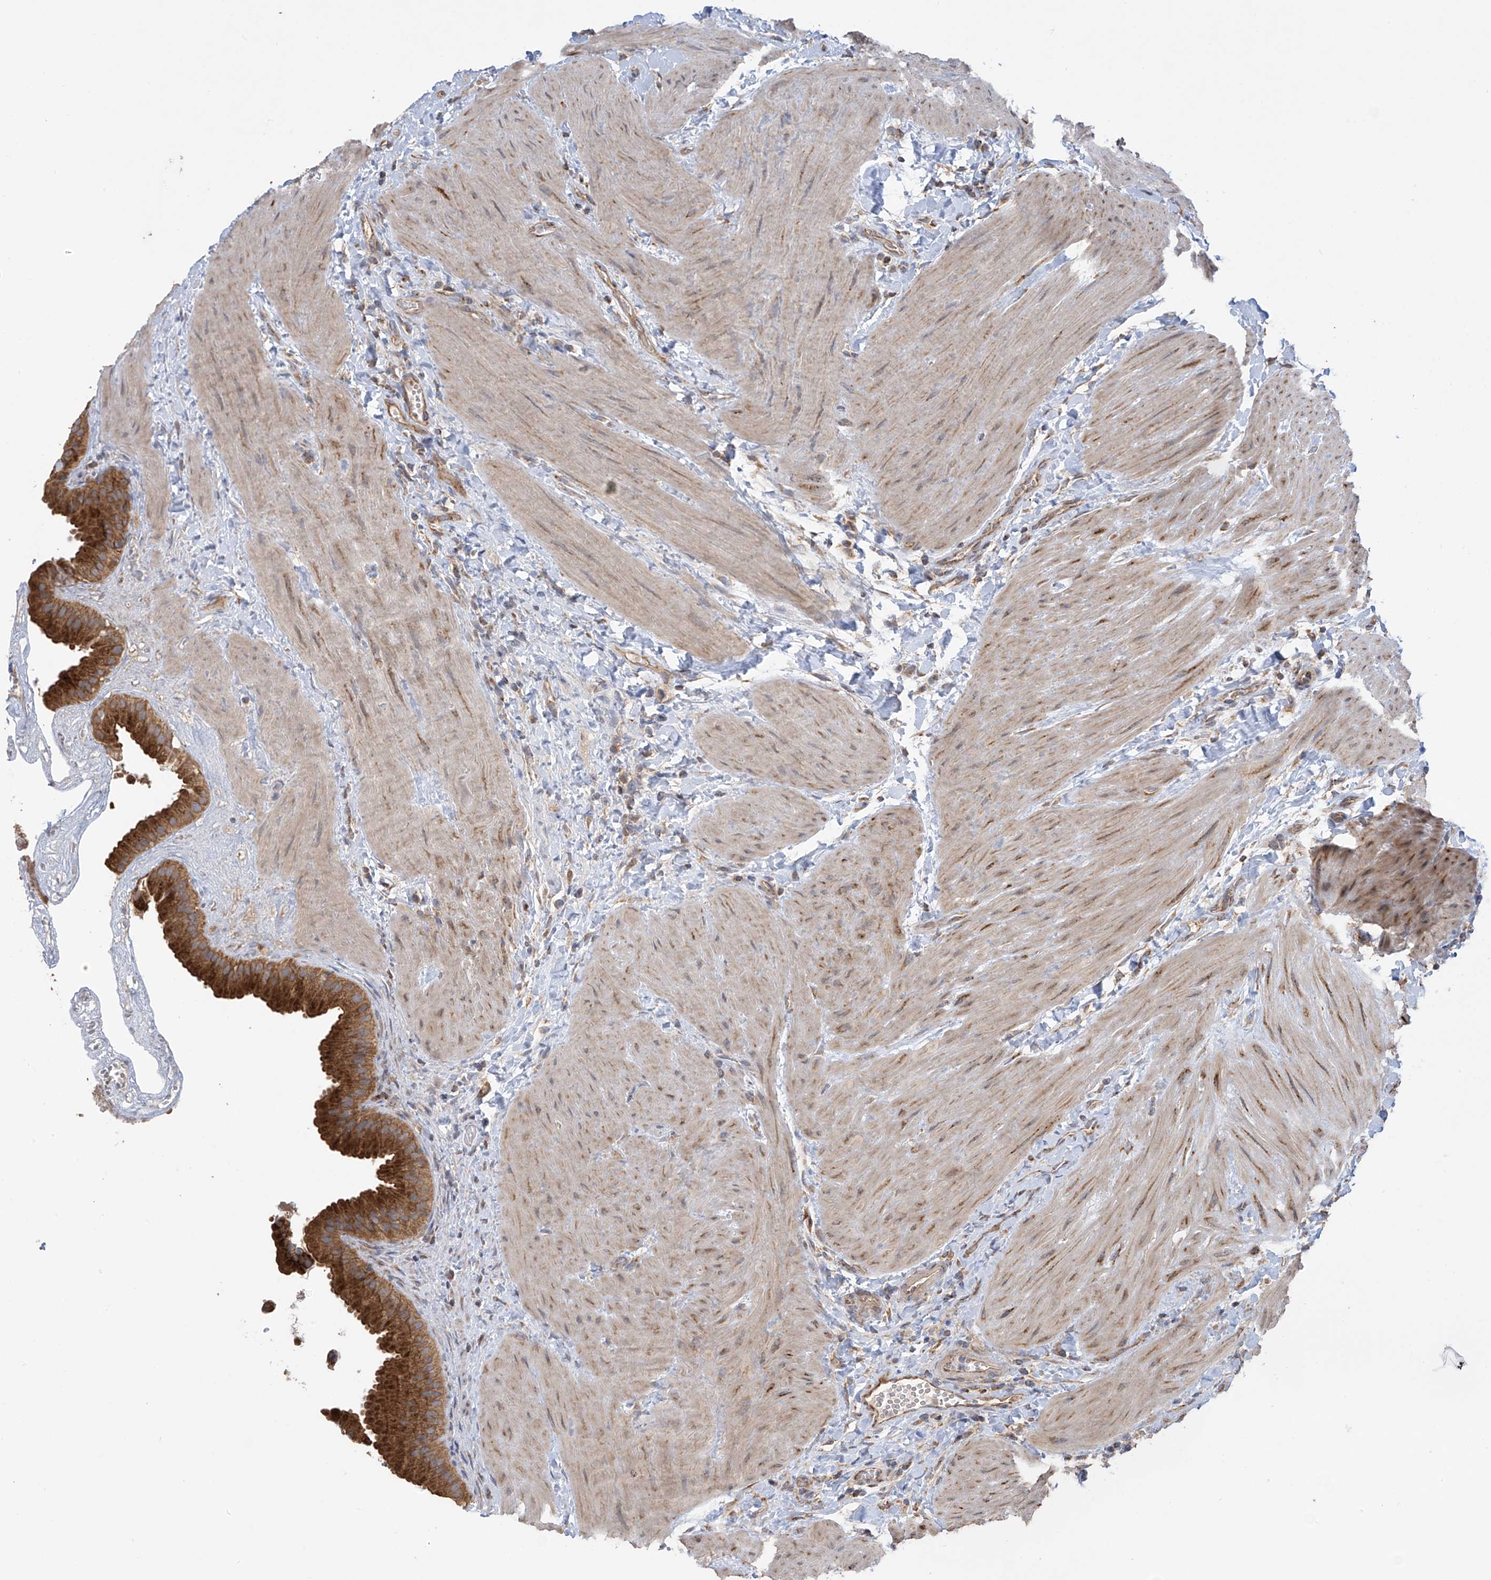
{"staining": {"intensity": "strong", "quantity": ">75%", "location": "cytoplasmic/membranous"}, "tissue": "gallbladder", "cell_type": "Glandular cells", "image_type": "normal", "snomed": [{"axis": "morphology", "description": "Normal tissue, NOS"}, {"axis": "topography", "description": "Gallbladder"}], "caption": "Immunohistochemical staining of benign human gallbladder reveals >75% levels of strong cytoplasmic/membranous protein staining in about >75% of glandular cells. (DAB IHC, brown staining for protein, blue staining for nuclei).", "gene": "PNPT1", "patient": {"sex": "male", "age": 55}}